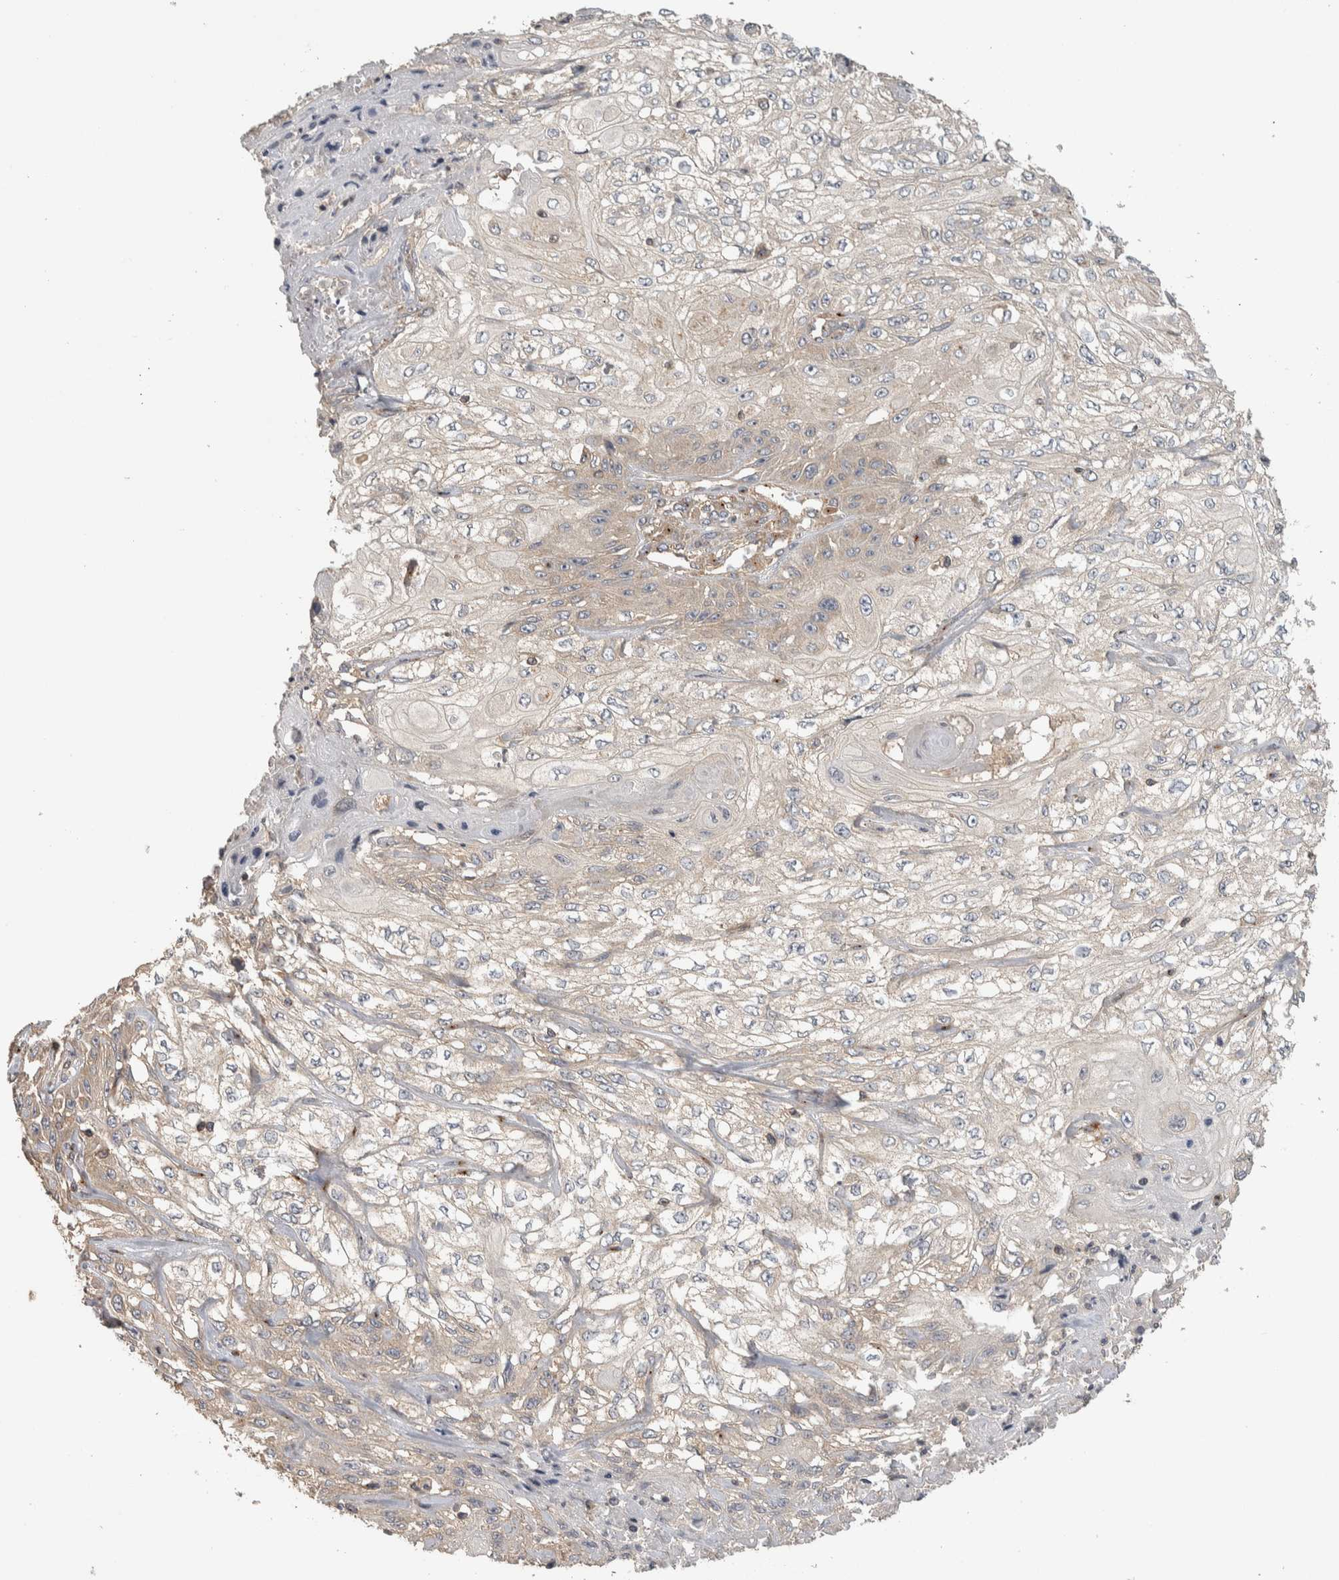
{"staining": {"intensity": "negative", "quantity": "none", "location": "none"}, "tissue": "skin cancer", "cell_type": "Tumor cells", "image_type": "cancer", "snomed": [{"axis": "morphology", "description": "Squamous cell carcinoma, NOS"}, {"axis": "morphology", "description": "Squamous cell carcinoma, metastatic, NOS"}, {"axis": "topography", "description": "Skin"}, {"axis": "topography", "description": "Lymph node"}], "caption": "Tumor cells show no significant expression in skin cancer (metastatic squamous cell carcinoma).", "gene": "IFRD1", "patient": {"sex": "male", "age": 75}}